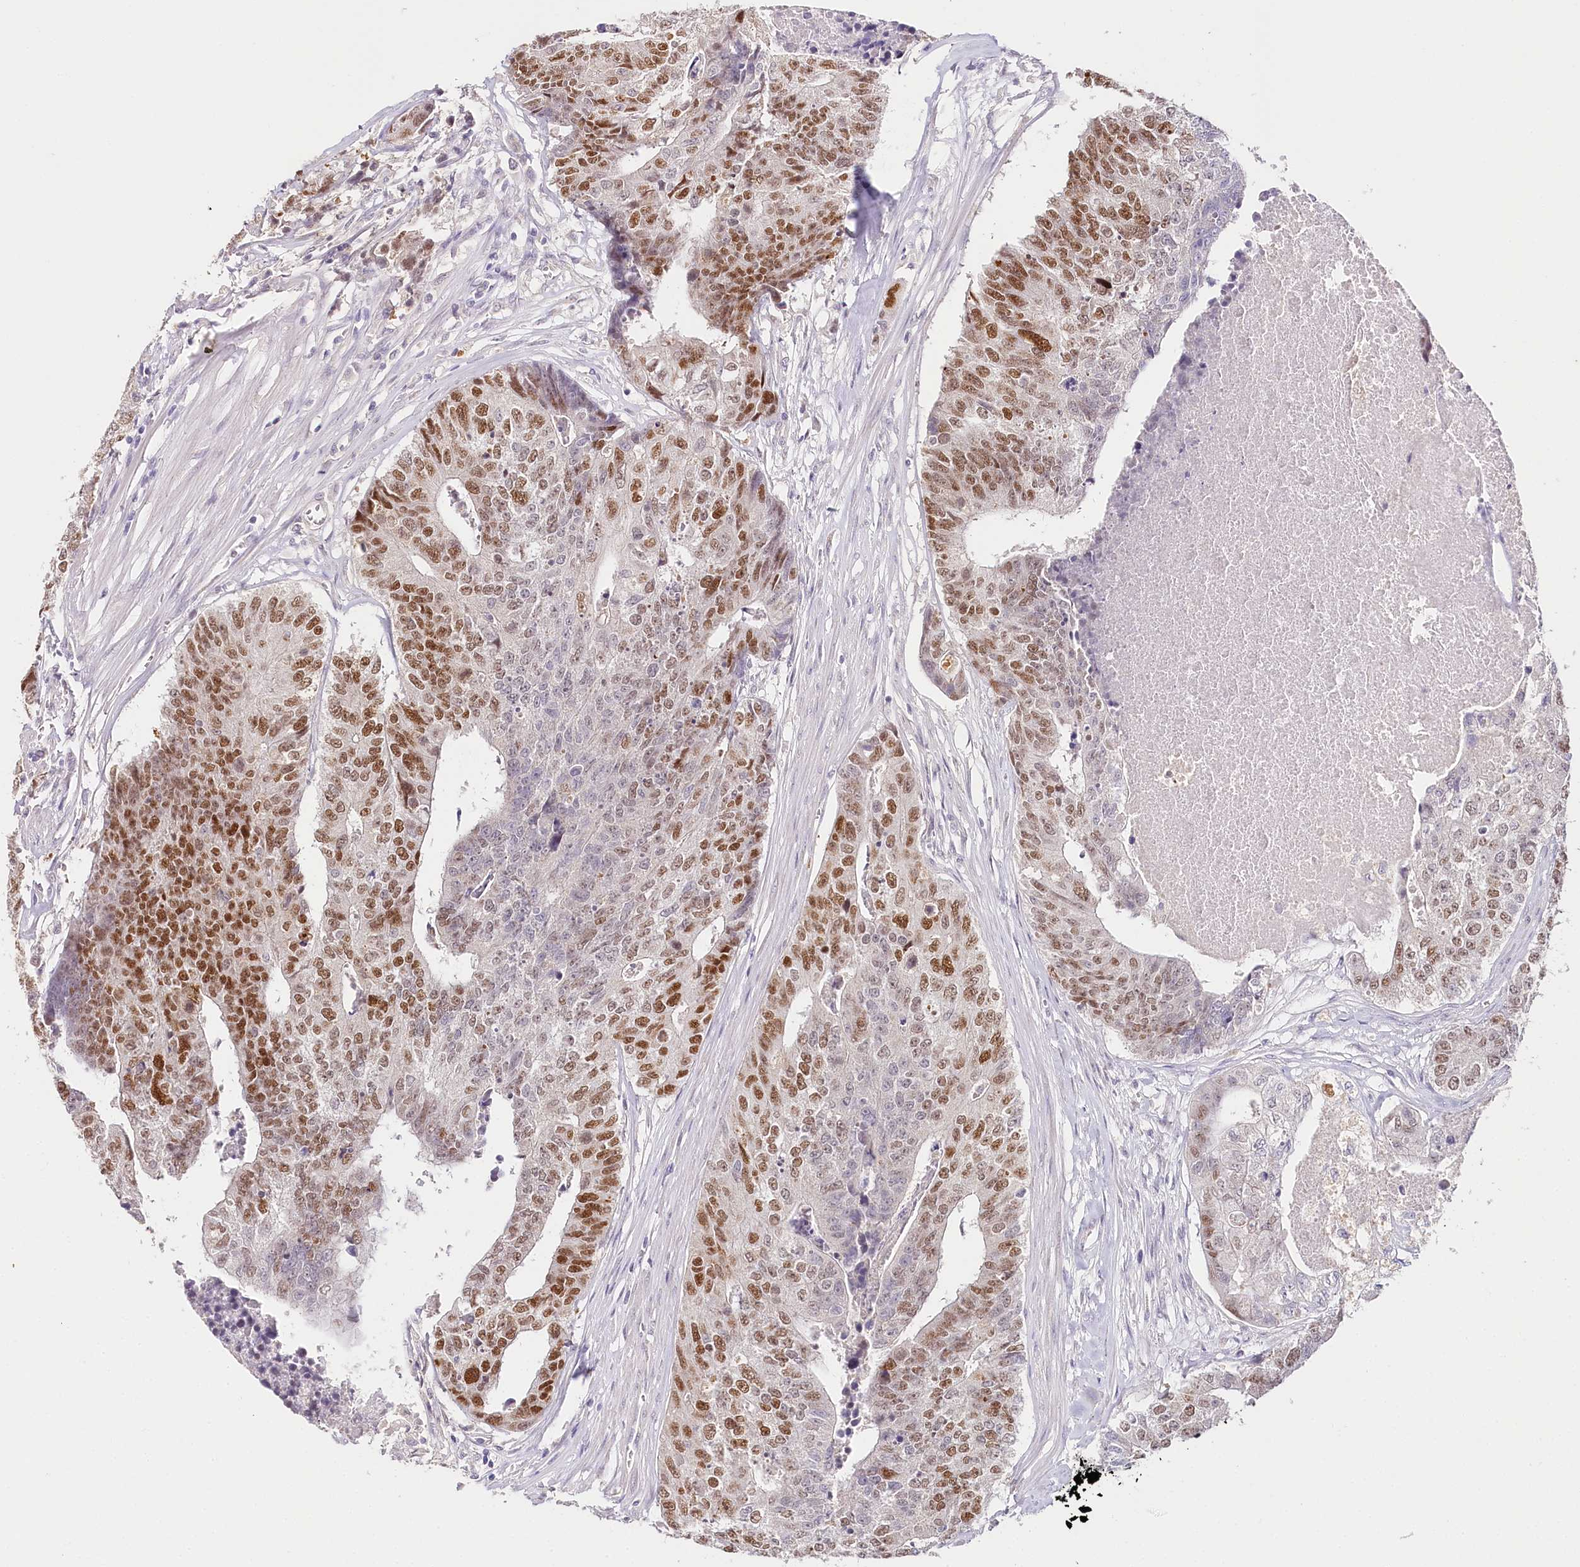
{"staining": {"intensity": "strong", "quantity": ">75%", "location": "nuclear"}, "tissue": "colorectal cancer", "cell_type": "Tumor cells", "image_type": "cancer", "snomed": [{"axis": "morphology", "description": "Adenocarcinoma, NOS"}, {"axis": "topography", "description": "Colon"}], "caption": "DAB immunohistochemical staining of colorectal adenocarcinoma exhibits strong nuclear protein positivity in approximately >75% of tumor cells.", "gene": "TP53", "patient": {"sex": "female", "age": 67}}